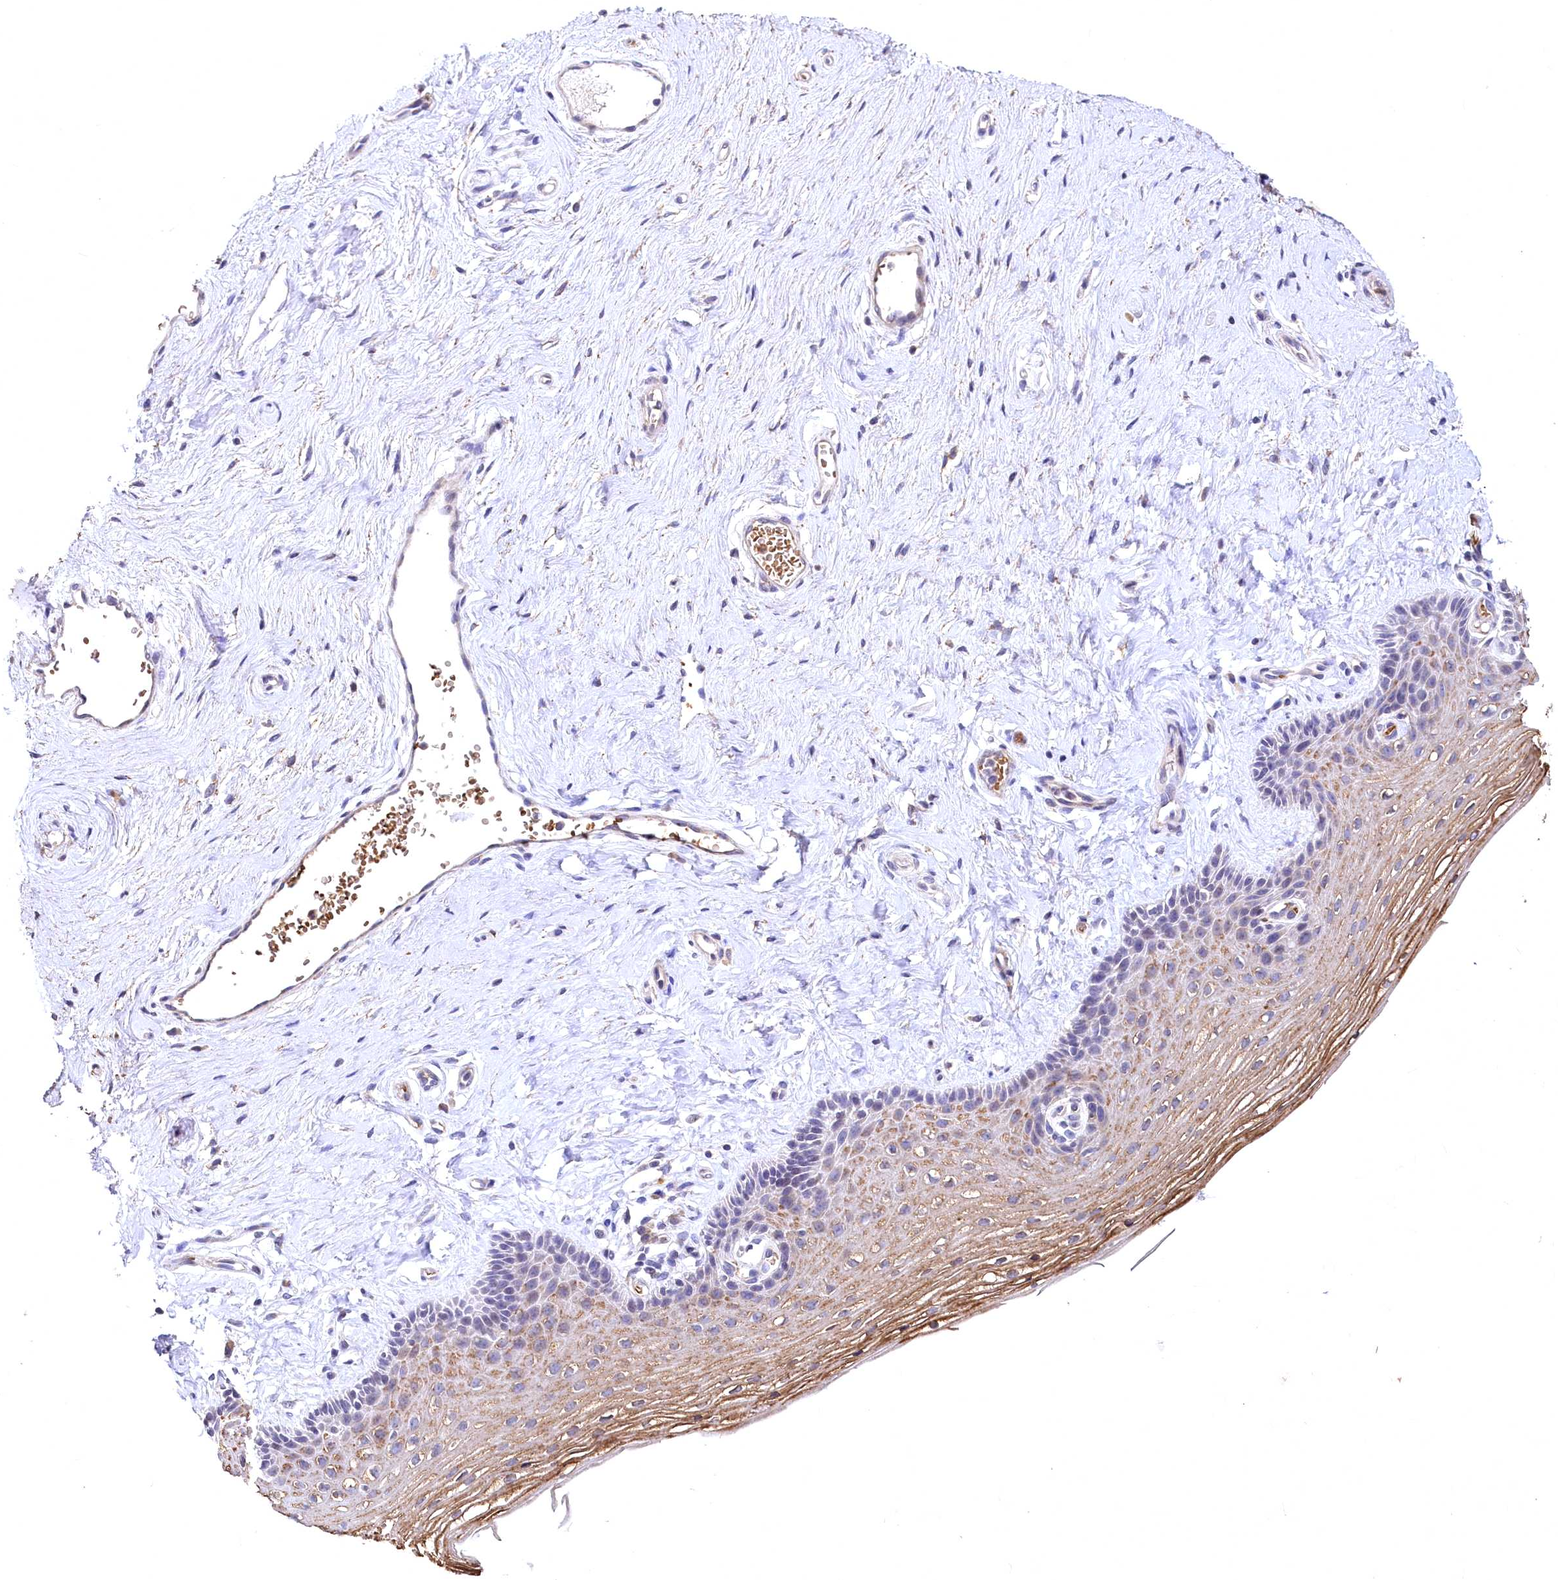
{"staining": {"intensity": "moderate", "quantity": "25%-75%", "location": "cytoplasmic/membranous"}, "tissue": "vagina", "cell_type": "Squamous epithelial cells", "image_type": "normal", "snomed": [{"axis": "morphology", "description": "Normal tissue, NOS"}, {"axis": "topography", "description": "Vagina"}], "caption": "Immunohistochemical staining of unremarkable human vagina shows medium levels of moderate cytoplasmic/membranous positivity in approximately 25%-75% of squamous epithelial cells. The protein of interest is stained brown, and the nuclei are stained in blue (DAB (3,3'-diaminobenzidine) IHC with brightfield microscopy, high magnification).", "gene": "SPTA1", "patient": {"sex": "female", "age": 46}}